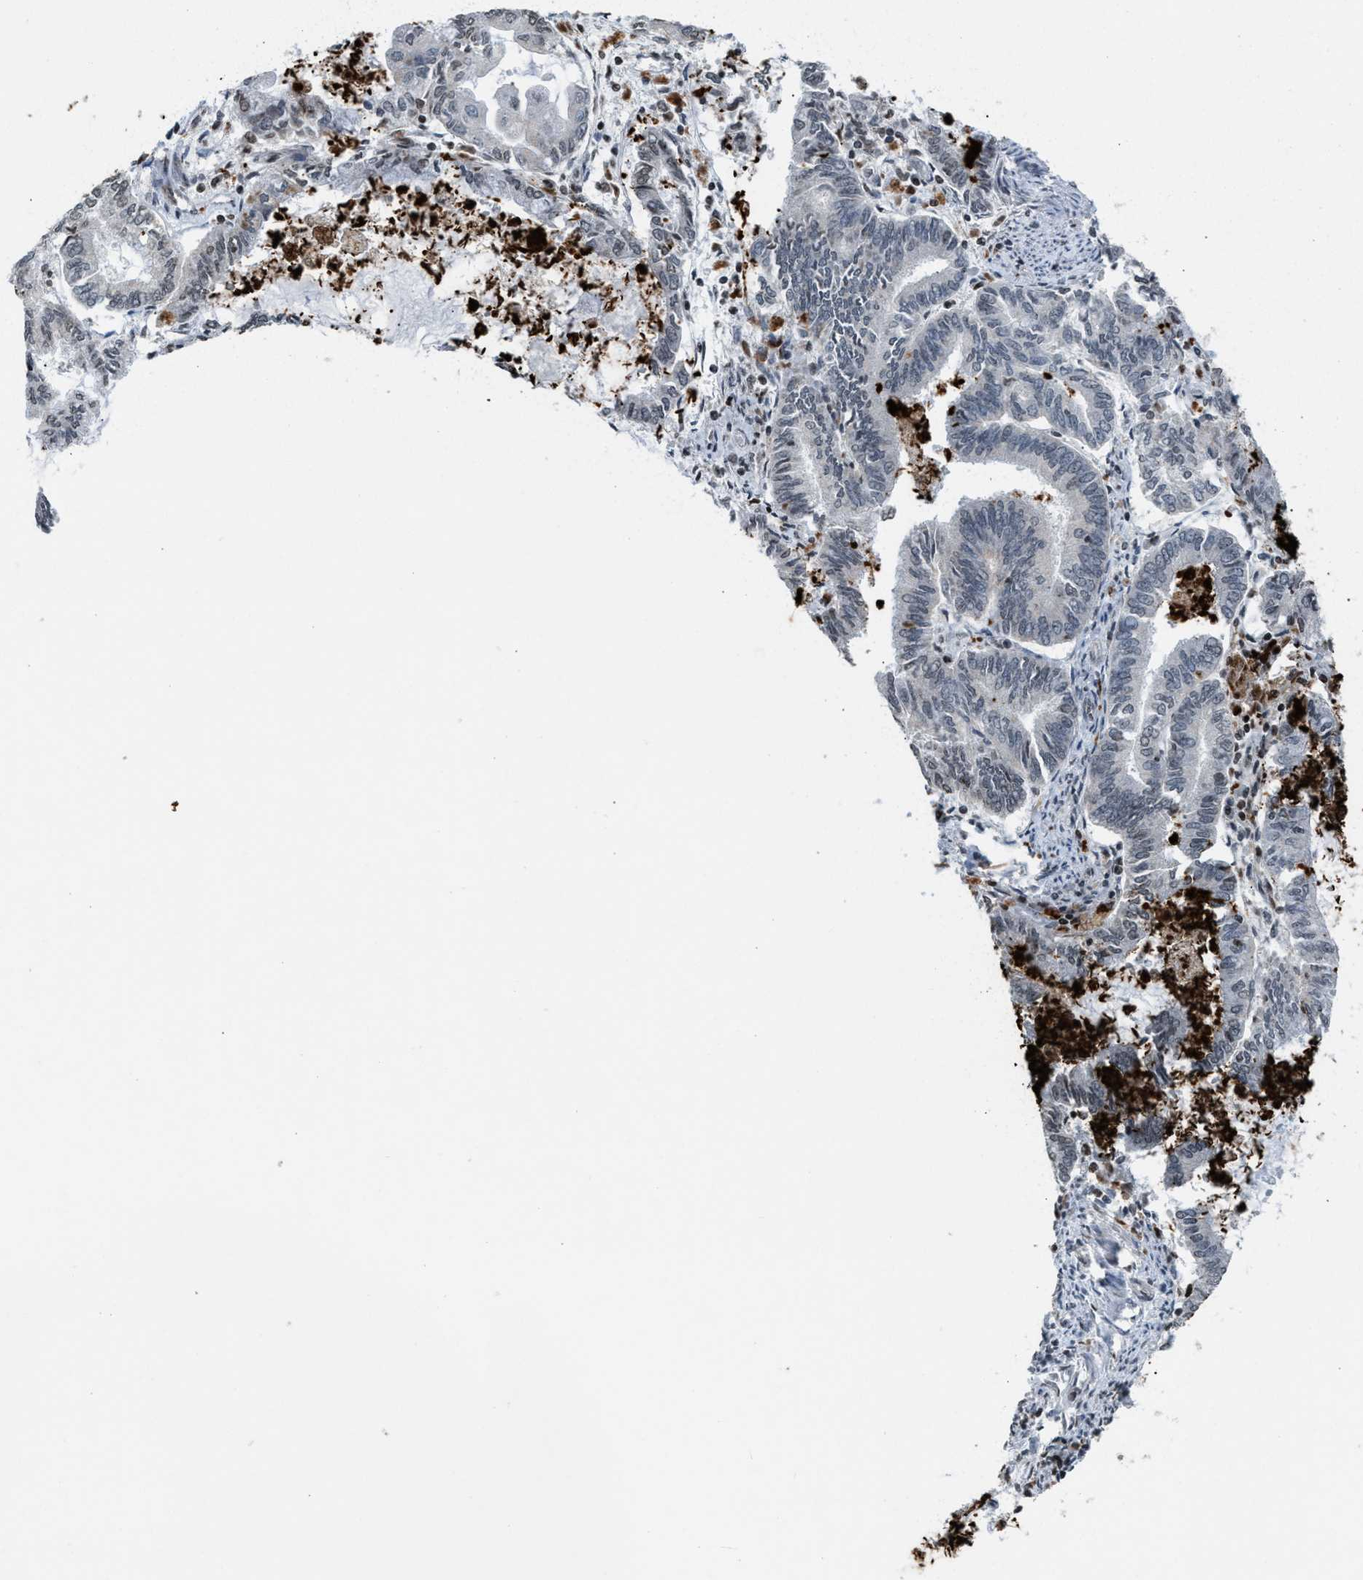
{"staining": {"intensity": "negative", "quantity": "none", "location": "none"}, "tissue": "endometrial cancer", "cell_type": "Tumor cells", "image_type": "cancer", "snomed": [{"axis": "morphology", "description": "Adenocarcinoma, NOS"}, {"axis": "topography", "description": "Endometrium"}], "caption": "IHC histopathology image of endometrial cancer (adenocarcinoma) stained for a protein (brown), which displays no expression in tumor cells. (Brightfield microscopy of DAB IHC at high magnification).", "gene": "PRUNE2", "patient": {"sex": "female", "age": 86}}